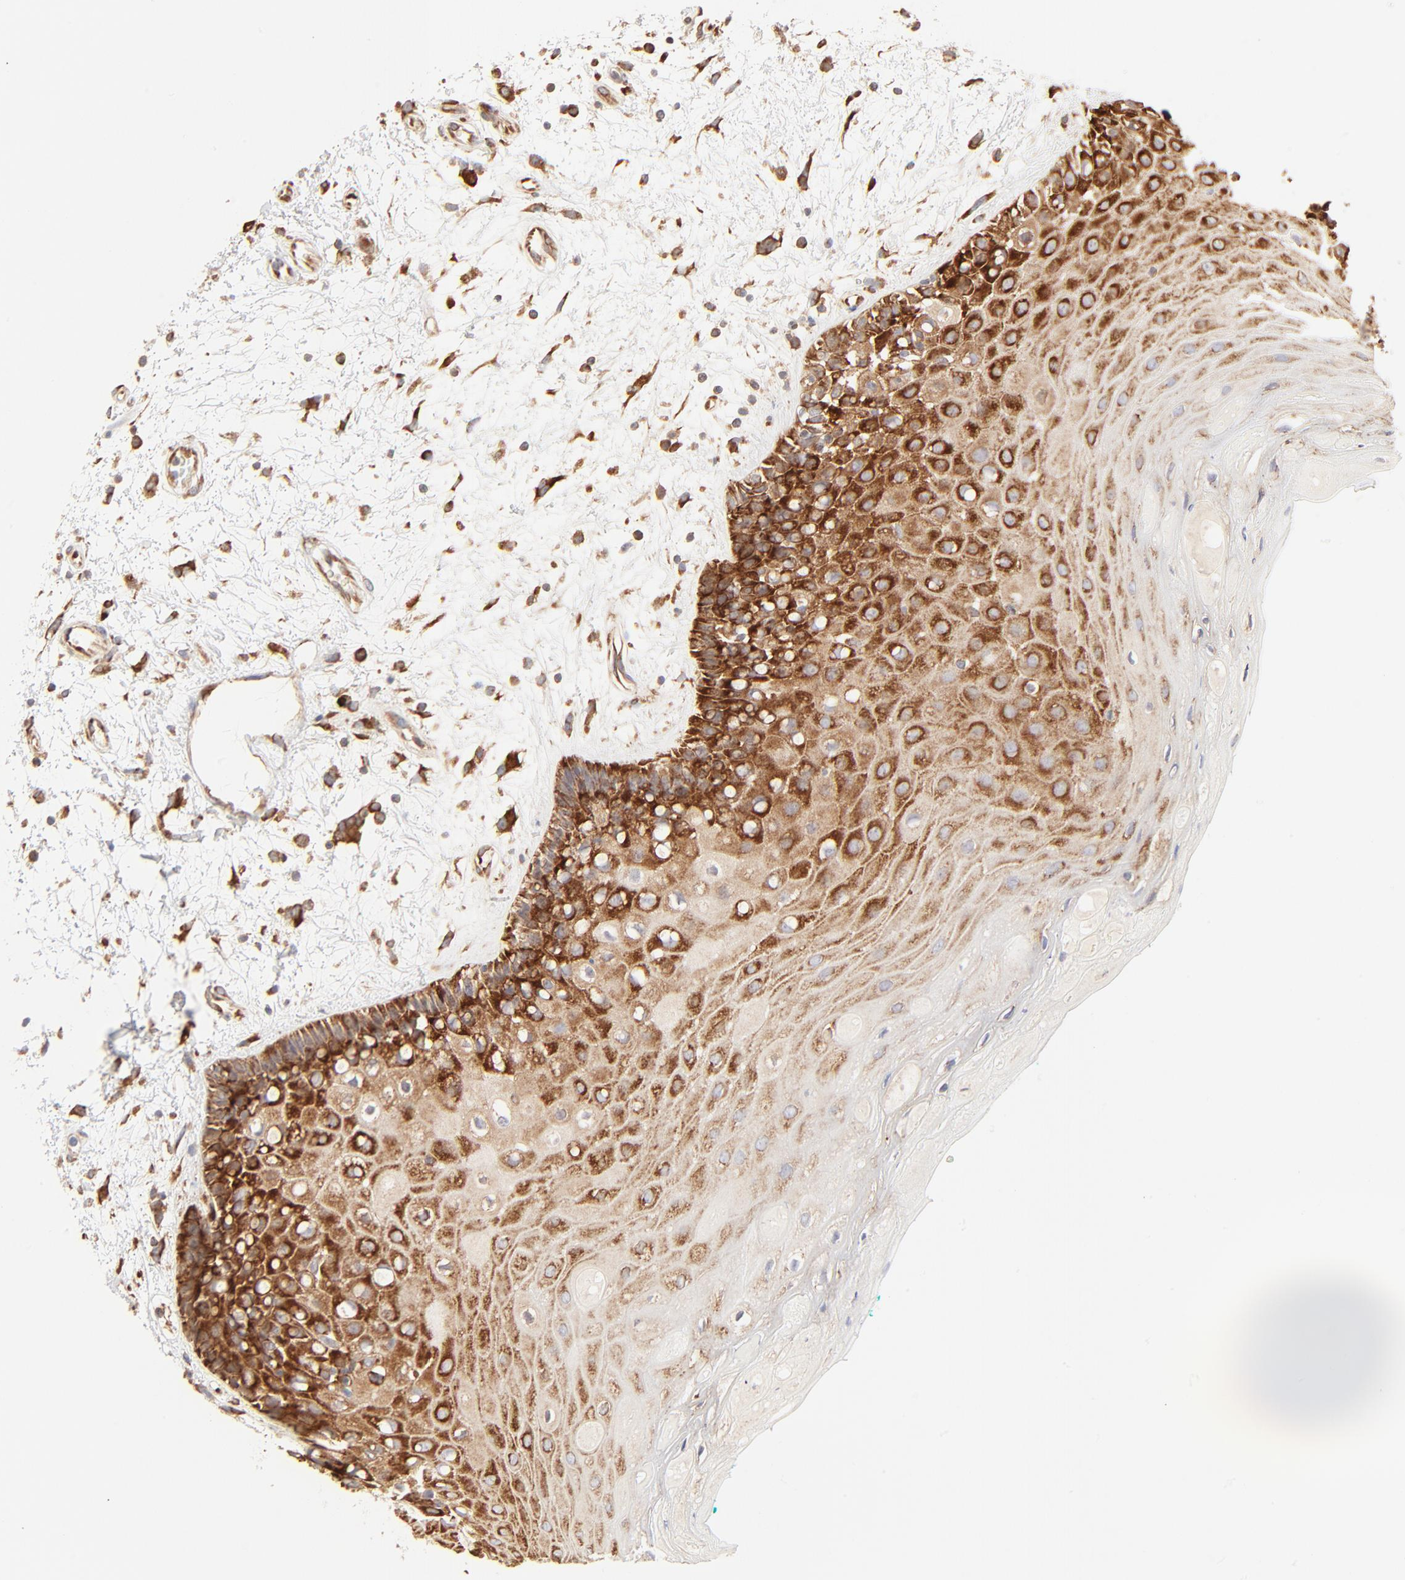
{"staining": {"intensity": "strong", "quantity": ">75%", "location": "cytoplasmic/membranous"}, "tissue": "oral mucosa", "cell_type": "Squamous epithelial cells", "image_type": "normal", "snomed": [{"axis": "morphology", "description": "Normal tissue, NOS"}, {"axis": "morphology", "description": "Squamous cell carcinoma, NOS"}, {"axis": "topography", "description": "Skeletal muscle"}, {"axis": "topography", "description": "Oral tissue"}, {"axis": "topography", "description": "Head-Neck"}], "caption": "Strong cytoplasmic/membranous expression is identified in approximately >75% of squamous epithelial cells in benign oral mucosa. The protein is stained brown, and the nuclei are stained in blue (DAB IHC with brightfield microscopy, high magnification).", "gene": "RPS20", "patient": {"sex": "female", "age": 84}}